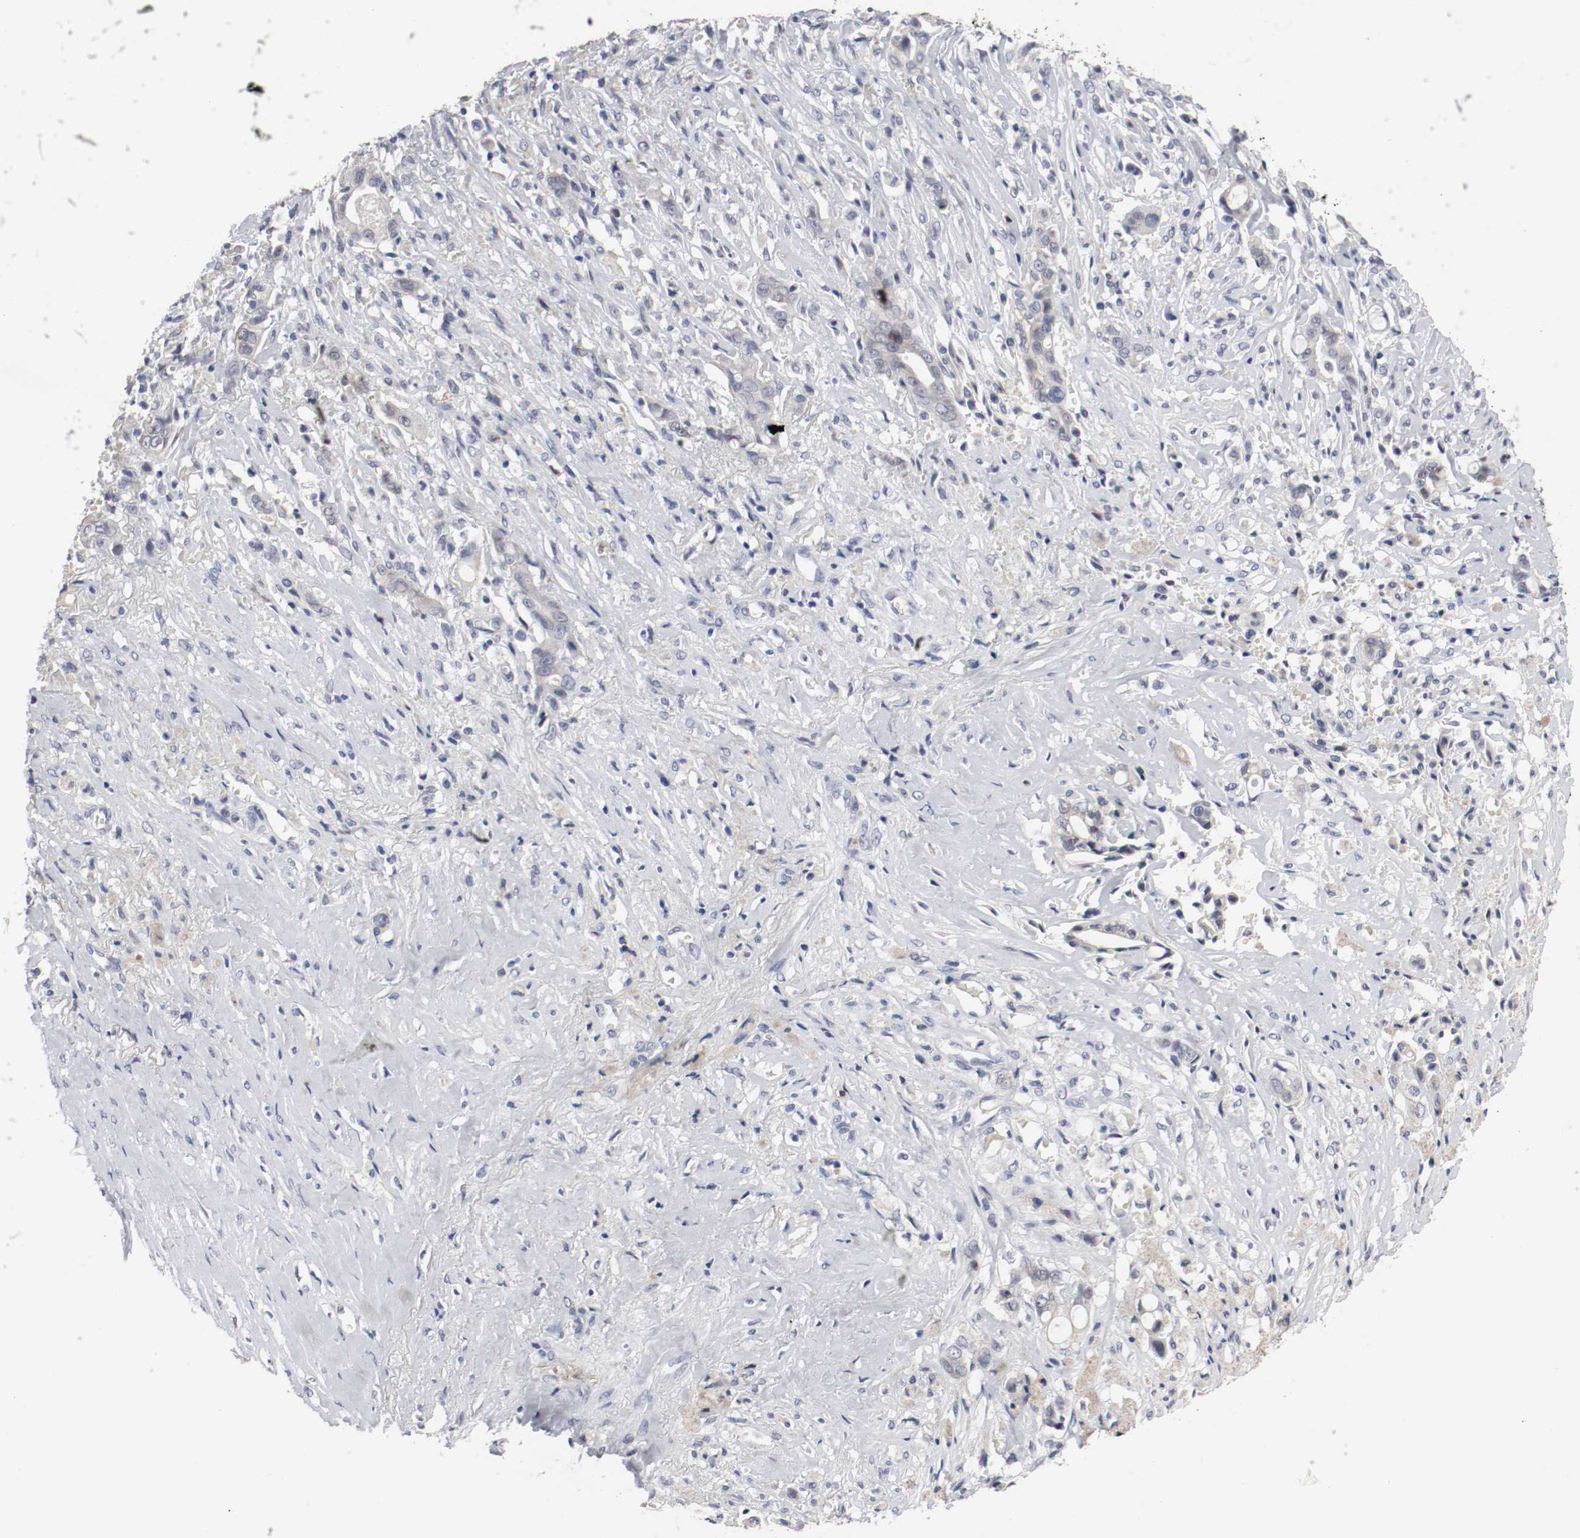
{"staining": {"intensity": "weak", "quantity": "<25%", "location": "cytoplasmic/membranous"}, "tissue": "liver cancer", "cell_type": "Tumor cells", "image_type": "cancer", "snomed": [{"axis": "morphology", "description": "Cholangiocarcinoma"}, {"axis": "topography", "description": "Liver"}], "caption": "High power microscopy photomicrograph of an immunohistochemistry (IHC) histopathology image of liver cancer (cholangiocarcinoma), revealing no significant staining in tumor cells.", "gene": "KIT", "patient": {"sex": "female", "age": 70}}